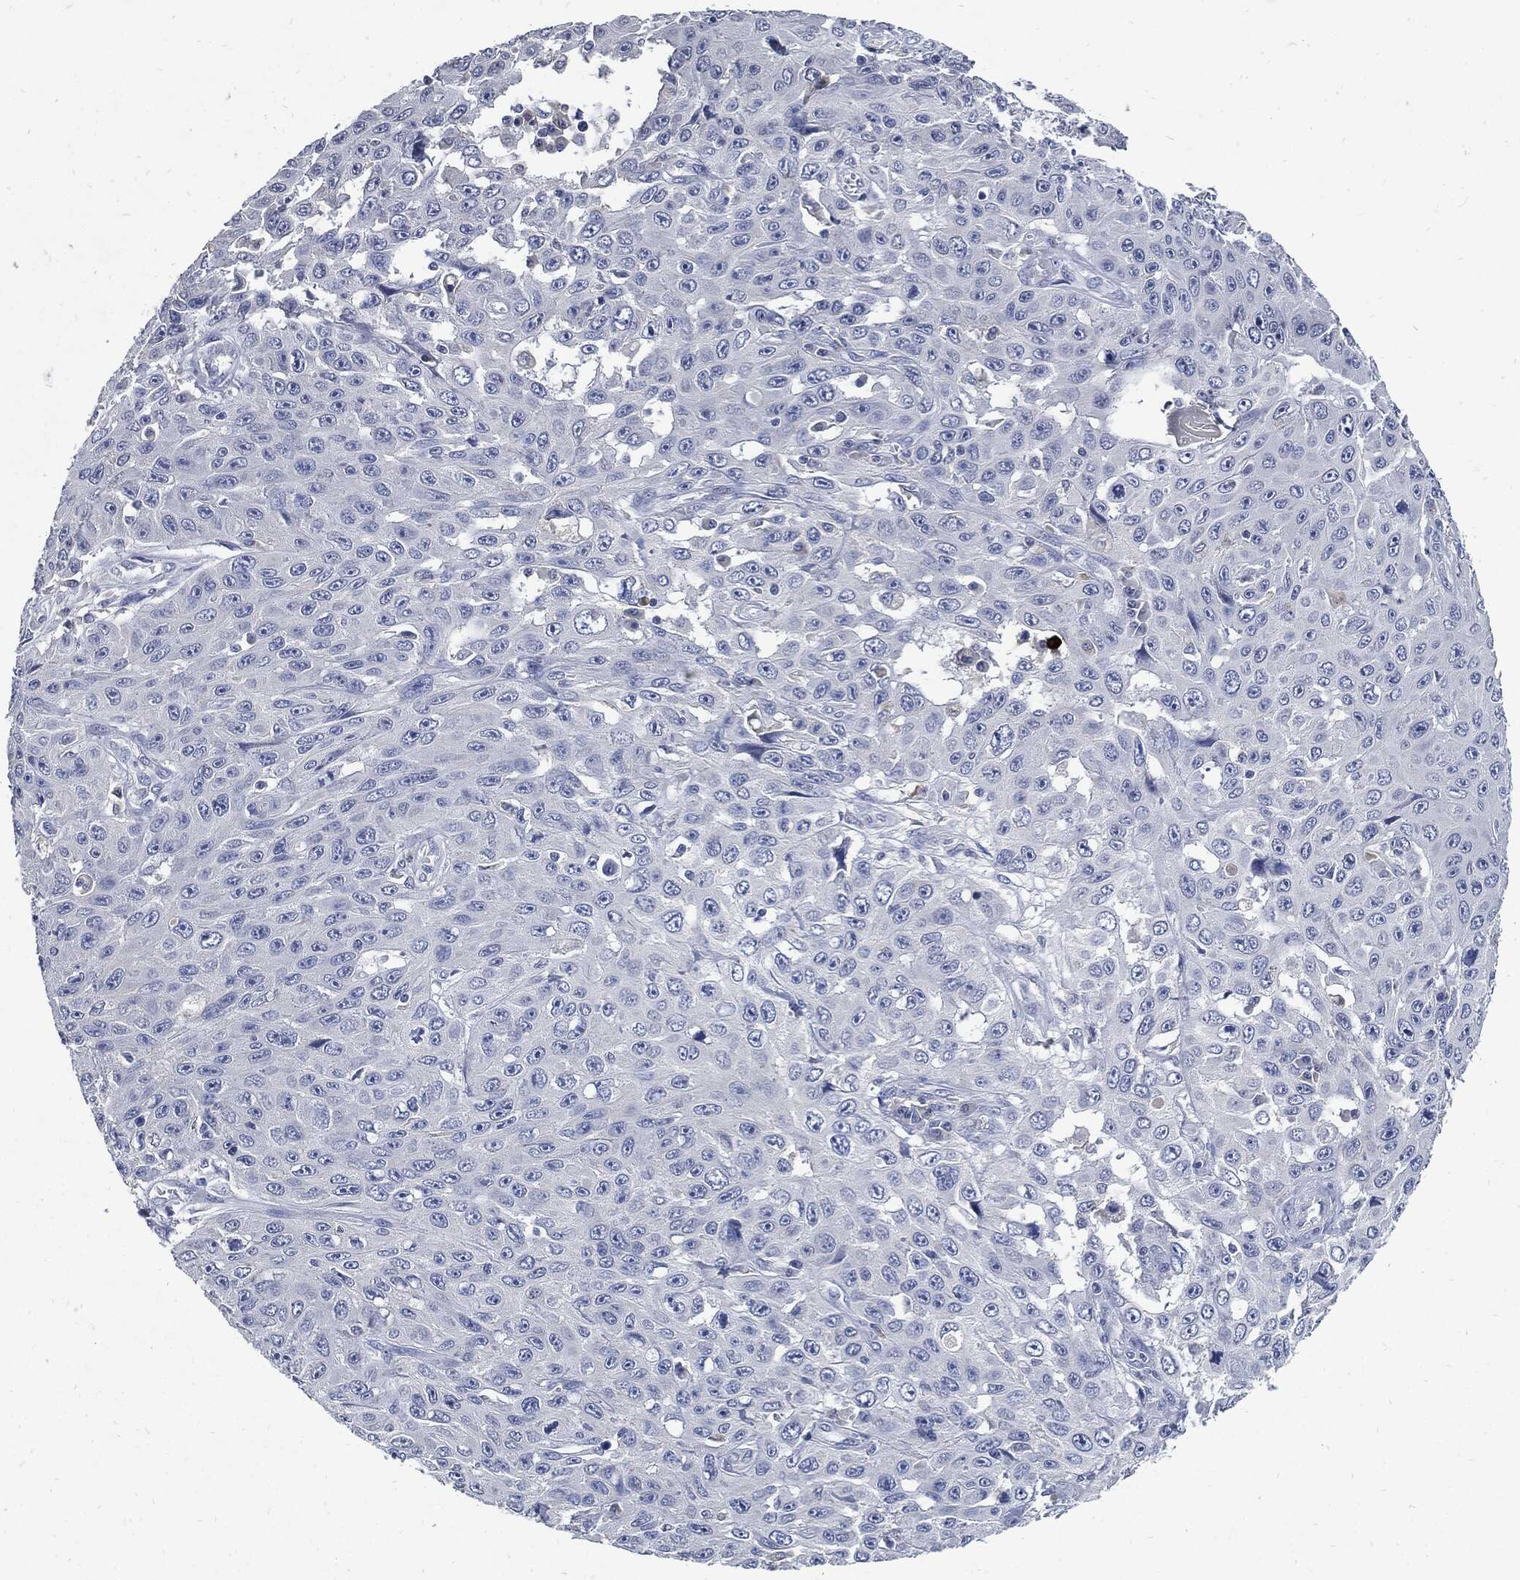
{"staining": {"intensity": "negative", "quantity": "none", "location": "none"}, "tissue": "skin cancer", "cell_type": "Tumor cells", "image_type": "cancer", "snomed": [{"axis": "morphology", "description": "Squamous cell carcinoma, NOS"}, {"axis": "topography", "description": "Skin"}], "caption": "Tumor cells show no significant staining in skin squamous cell carcinoma.", "gene": "CPE", "patient": {"sex": "male", "age": 82}}